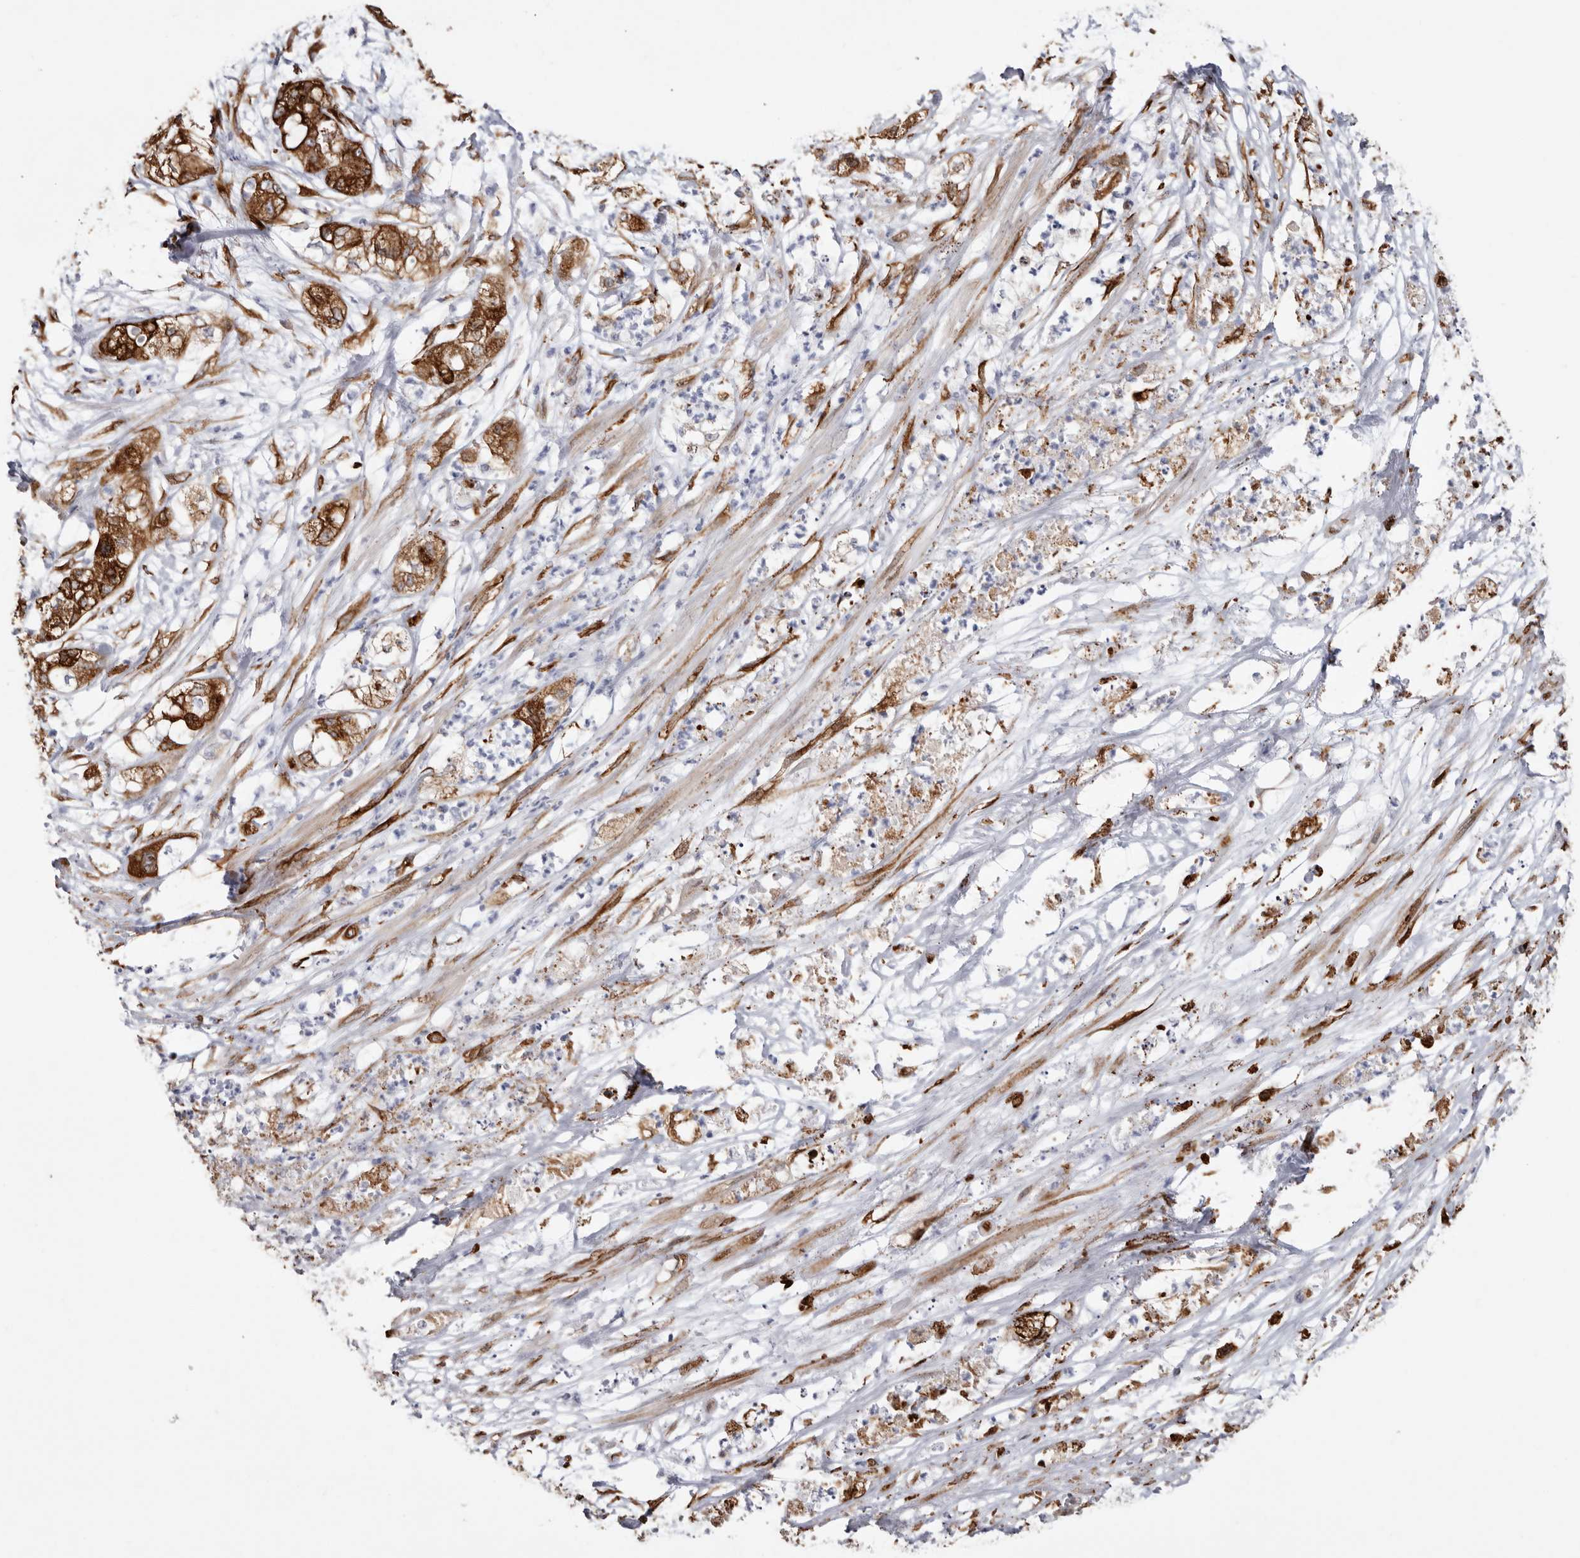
{"staining": {"intensity": "strong", "quantity": ">75%", "location": "cytoplasmic/membranous"}, "tissue": "pancreatic cancer", "cell_type": "Tumor cells", "image_type": "cancer", "snomed": [{"axis": "morphology", "description": "Adenocarcinoma, NOS"}, {"axis": "topography", "description": "Pancreas"}], "caption": "Pancreatic cancer stained with a brown dye reveals strong cytoplasmic/membranous positive expression in approximately >75% of tumor cells.", "gene": "SEMA3E", "patient": {"sex": "female", "age": 78}}